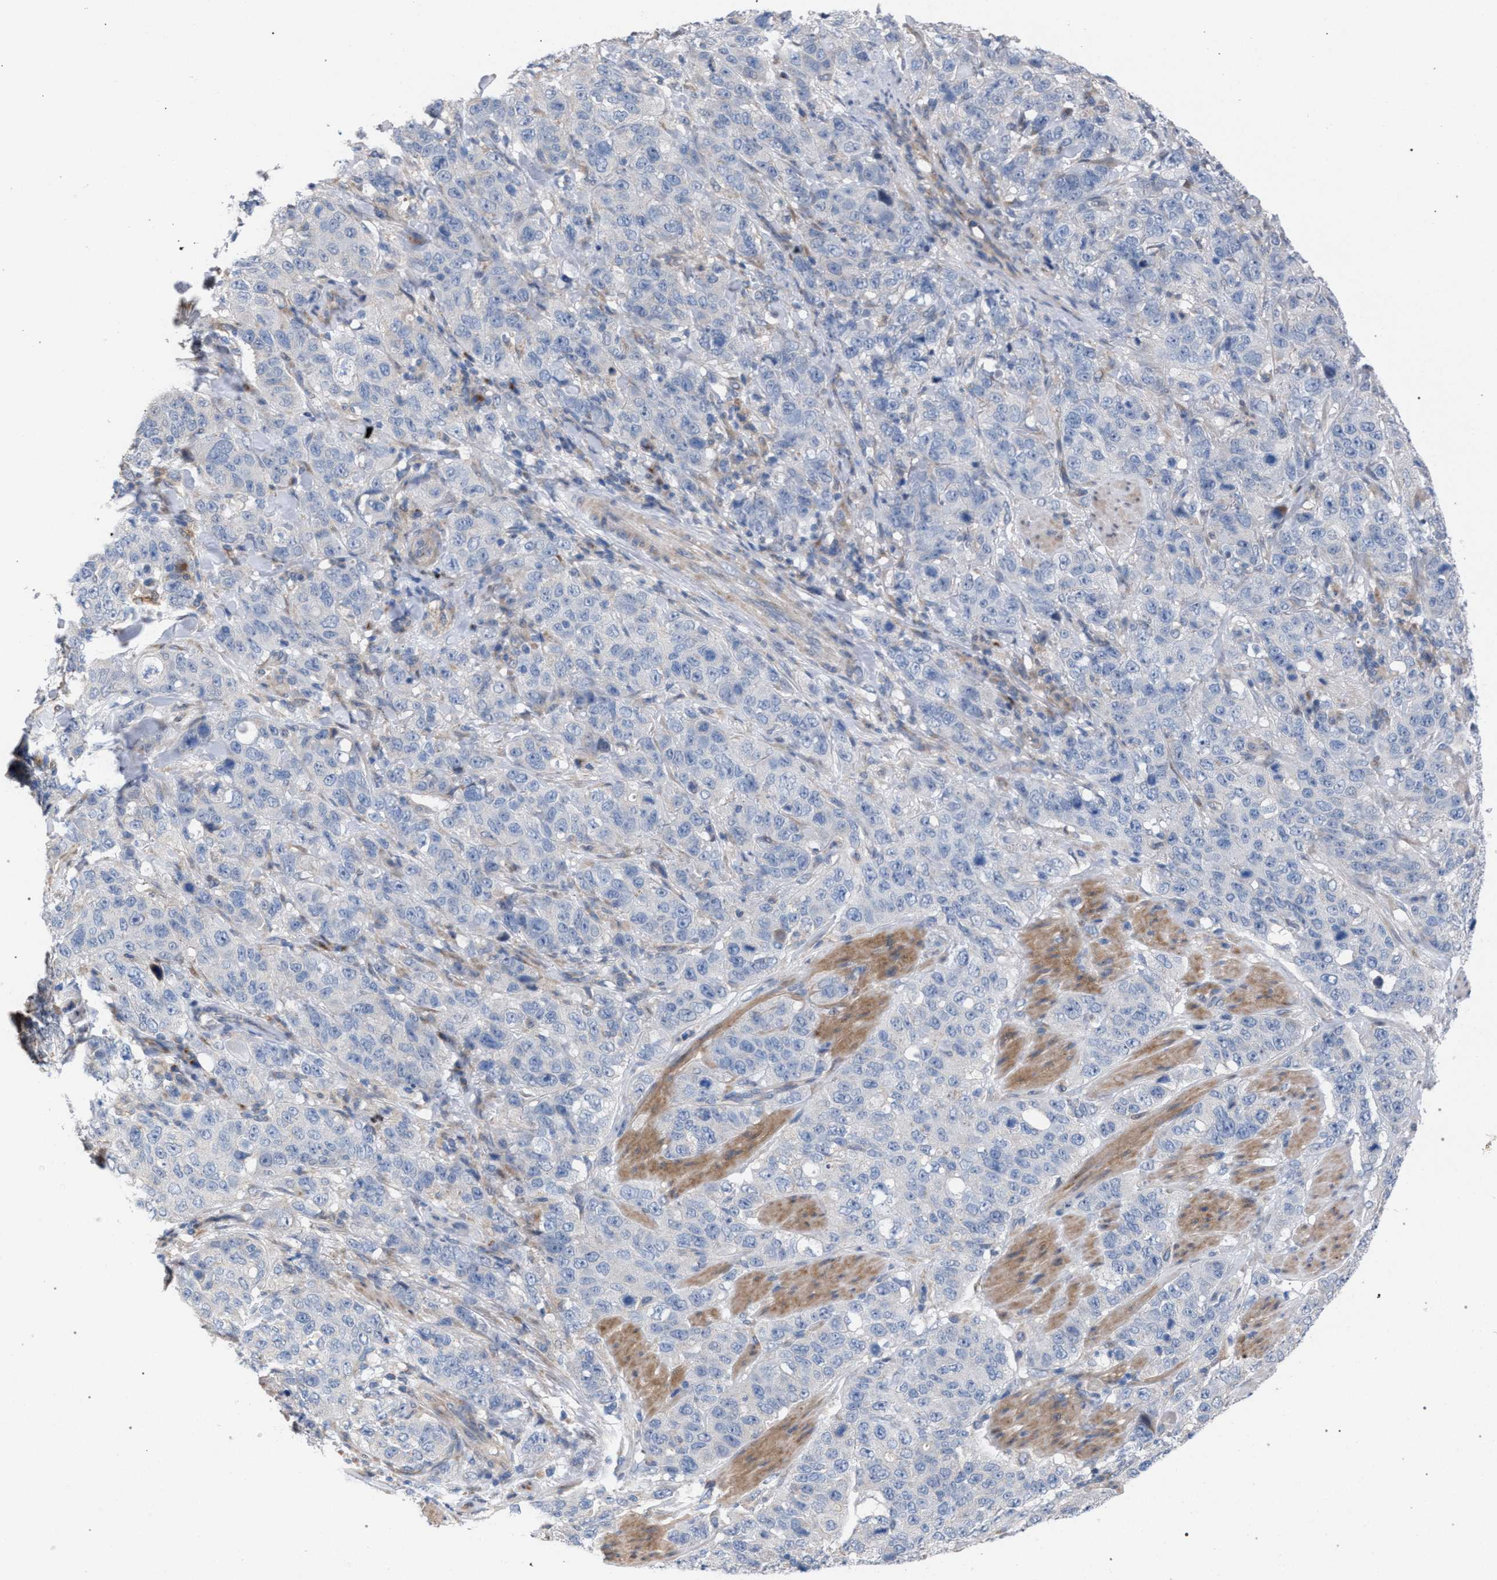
{"staining": {"intensity": "negative", "quantity": "none", "location": "none"}, "tissue": "stomach cancer", "cell_type": "Tumor cells", "image_type": "cancer", "snomed": [{"axis": "morphology", "description": "Adenocarcinoma, NOS"}, {"axis": "topography", "description": "Stomach"}], "caption": "The photomicrograph demonstrates no staining of tumor cells in stomach adenocarcinoma.", "gene": "RNF135", "patient": {"sex": "male", "age": 48}}